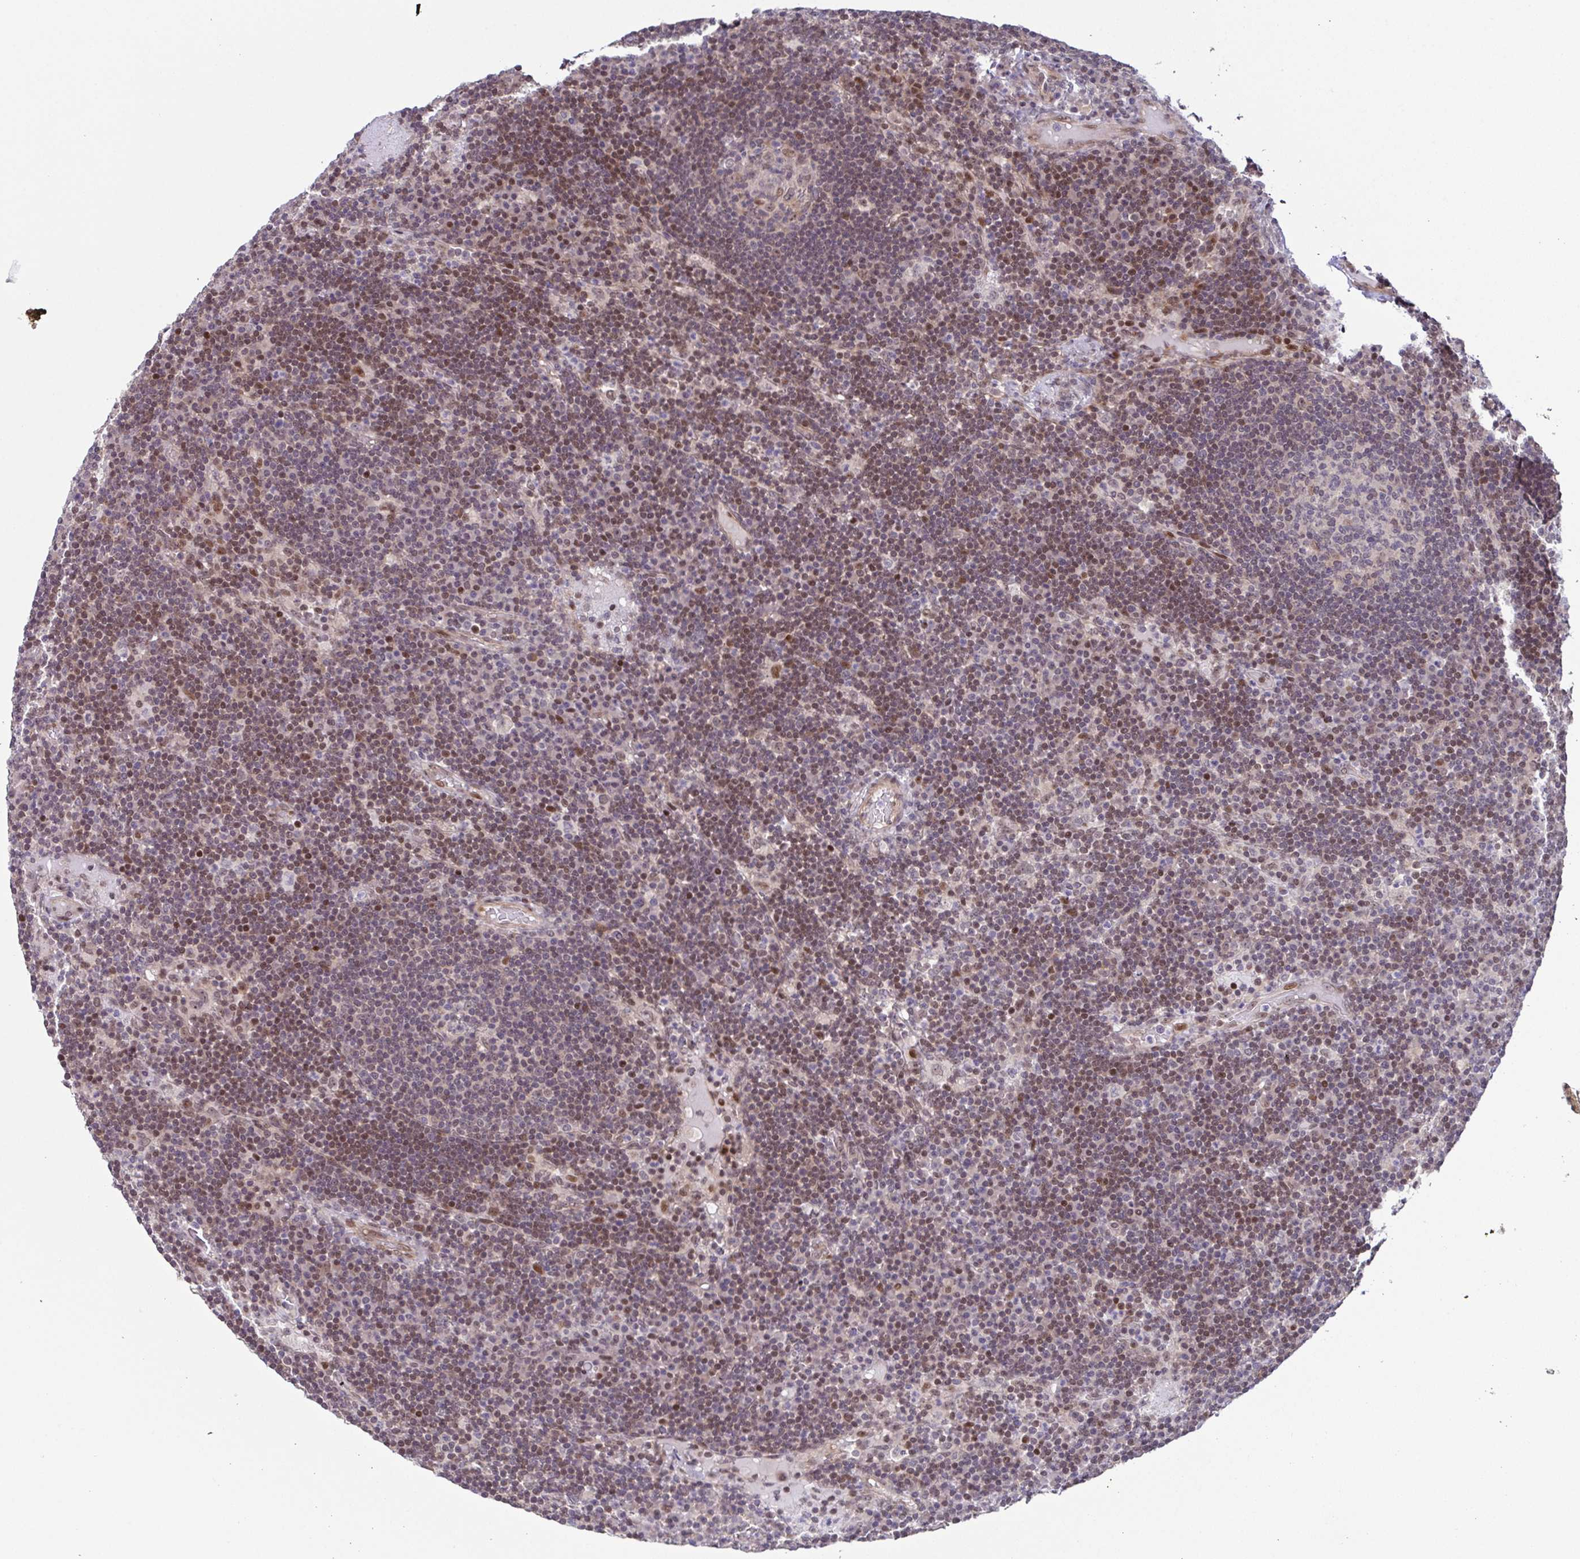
{"staining": {"intensity": "weak", "quantity": "<25%", "location": "nuclear"}, "tissue": "lymph node", "cell_type": "Germinal center cells", "image_type": "normal", "snomed": [{"axis": "morphology", "description": "Normal tissue, NOS"}, {"axis": "topography", "description": "Lymph node"}], "caption": "An IHC photomicrograph of benign lymph node is shown. There is no staining in germinal center cells of lymph node.", "gene": "DNAJB1", "patient": {"sex": "male", "age": 67}}